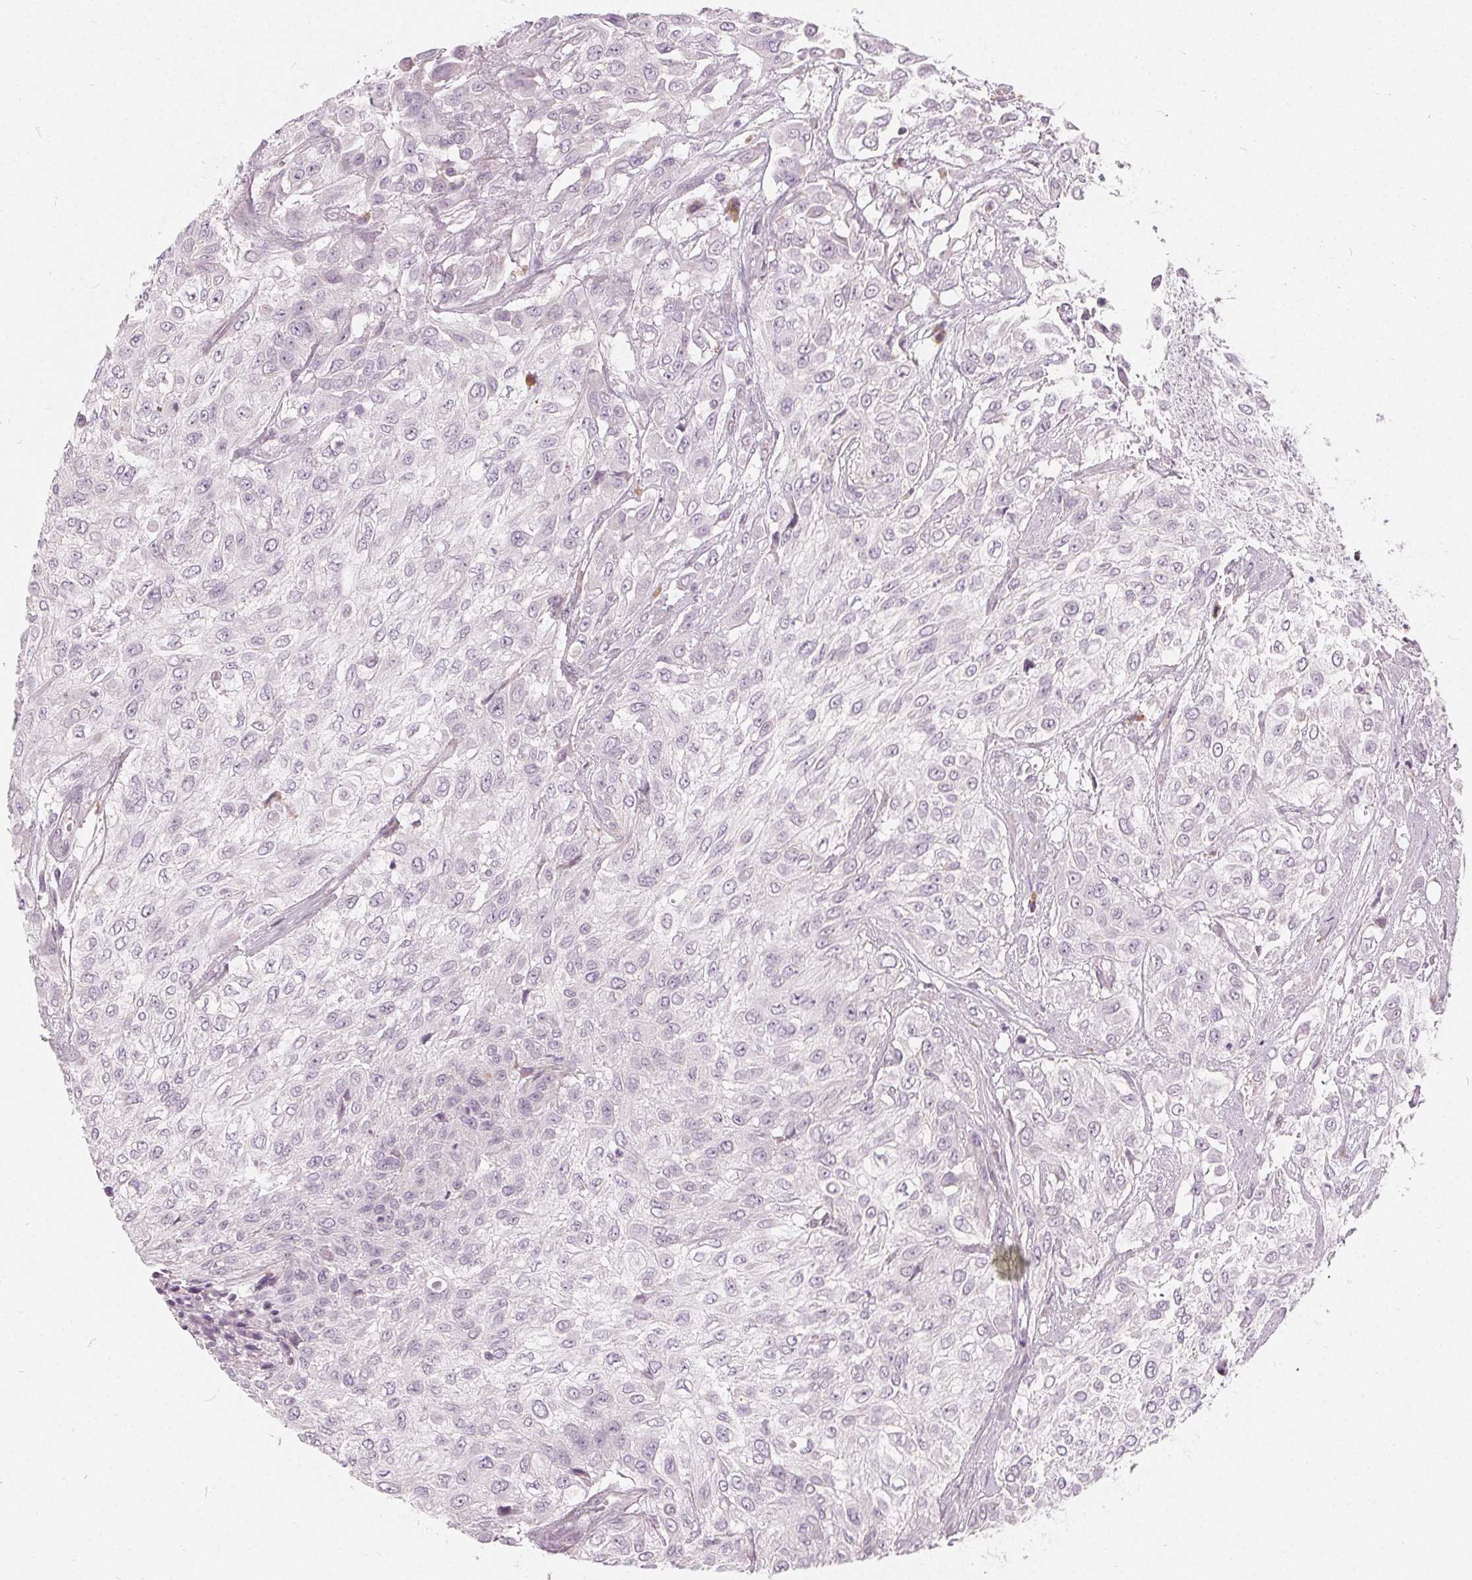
{"staining": {"intensity": "negative", "quantity": "none", "location": "none"}, "tissue": "urothelial cancer", "cell_type": "Tumor cells", "image_type": "cancer", "snomed": [{"axis": "morphology", "description": "Urothelial carcinoma, High grade"}, {"axis": "topography", "description": "Urinary bladder"}], "caption": "This is an IHC image of human urothelial cancer. There is no staining in tumor cells.", "gene": "HOPX", "patient": {"sex": "male", "age": 57}}